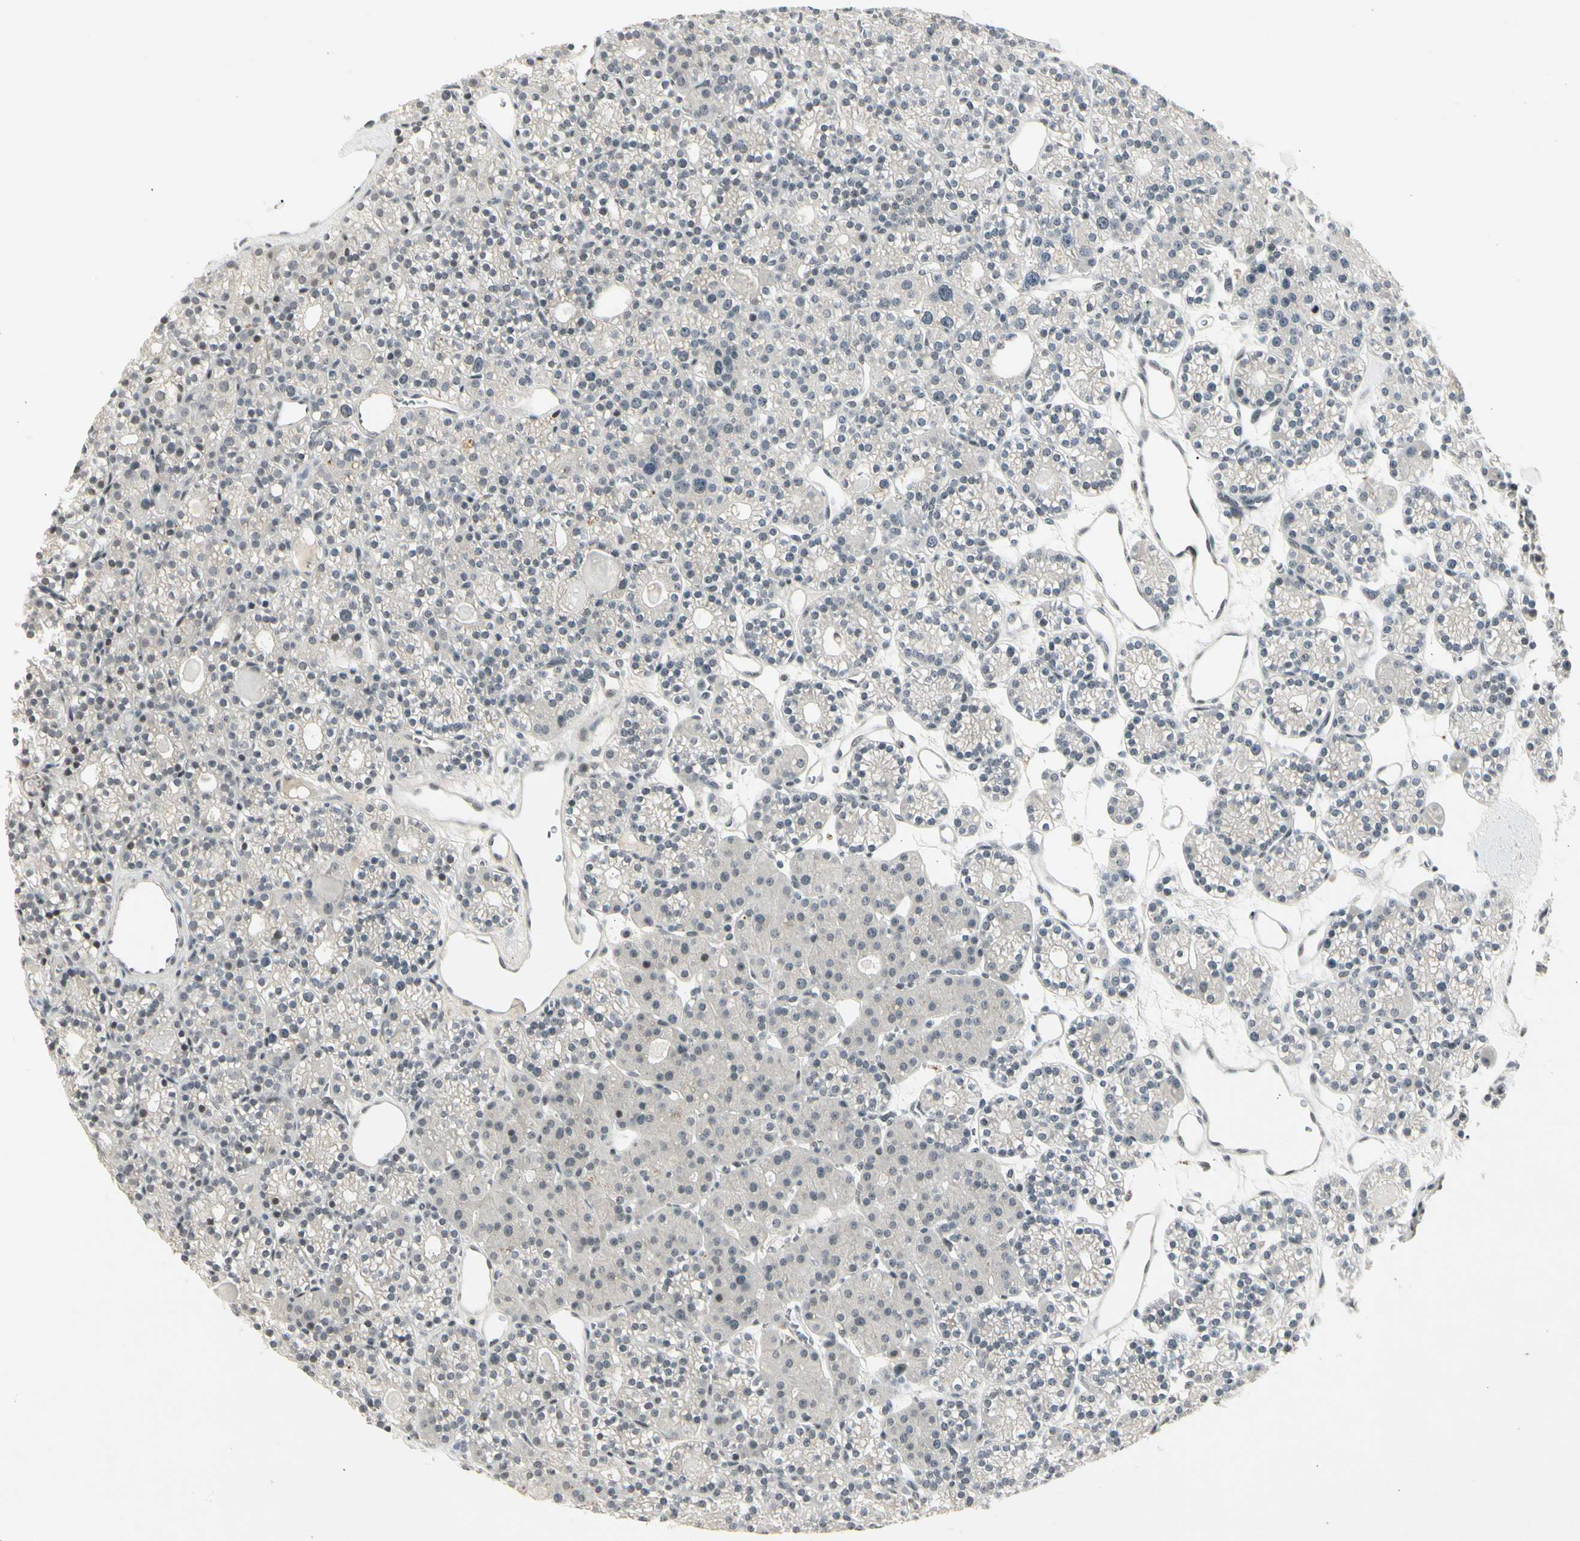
{"staining": {"intensity": "moderate", "quantity": "25%-75%", "location": "nuclear"}, "tissue": "parathyroid gland", "cell_type": "Glandular cells", "image_type": "normal", "snomed": [{"axis": "morphology", "description": "Normal tissue, NOS"}, {"axis": "topography", "description": "Parathyroid gland"}], "caption": "The image displays staining of normal parathyroid gland, revealing moderate nuclear protein positivity (brown color) within glandular cells. (Stains: DAB in brown, nuclei in blue, Microscopy: brightfield microscopy at high magnification).", "gene": "FOXJ2", "patient": {"sex": "female", "age": 64}}